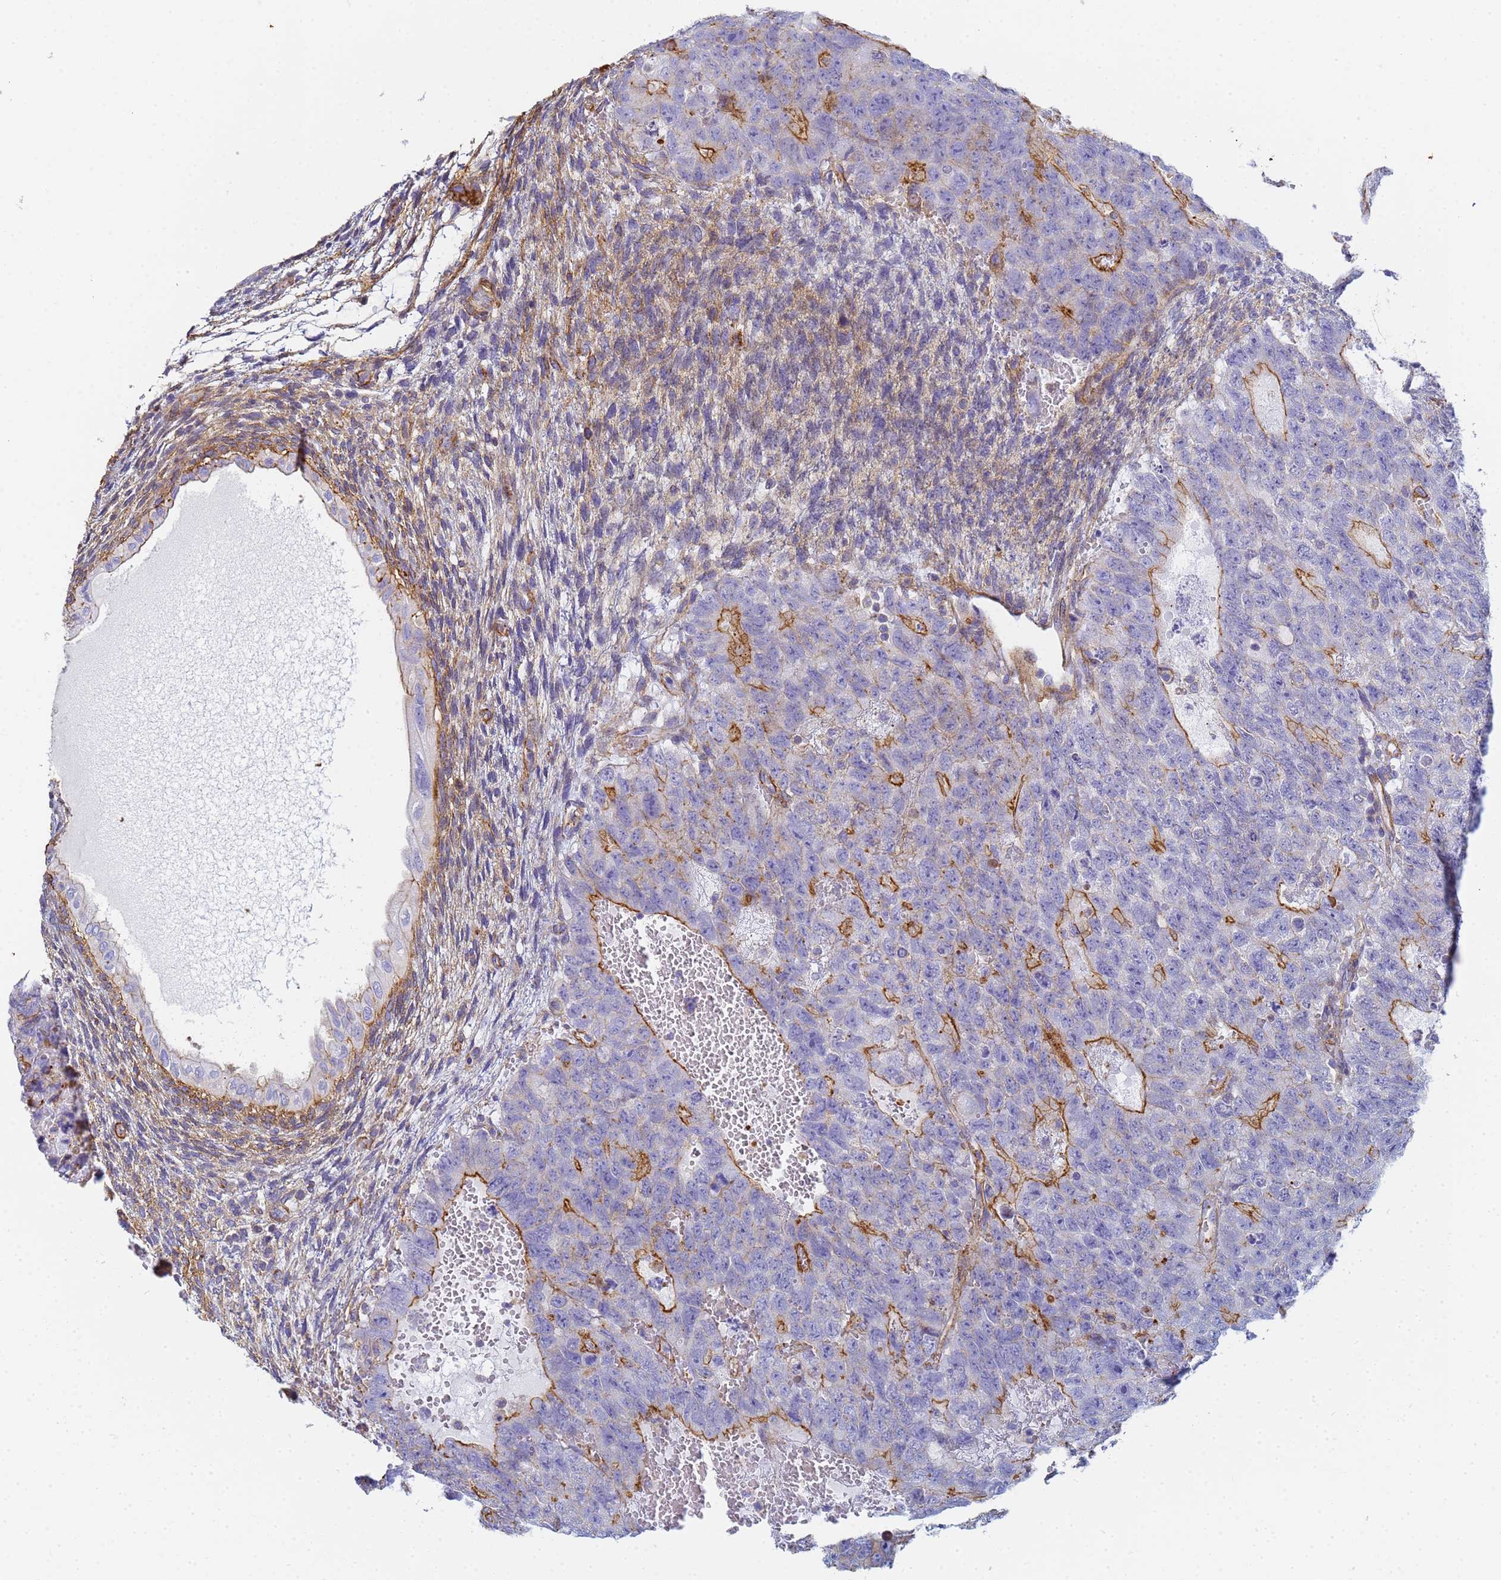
{"staining": {"intensity": "strong", "quantity": "<25%", "location": "cytoplasmic/membranous"}, "tissue": "testis cancer", "cell_type": "Tumor cells", "image_type": "cancer", "snomed": [{"axis": "morphology", "description": "Carcinoma, Embryonal, NOS"}, {"axis": "topography", "description": "Testis"}], "caption": "There is medium levels of strong cytoplasmic/membranous expression in tumor cells of testis embryonal carcinoma, as demonstrated by immunohistochemical staining (brown color).", "gene": "TPM1", "patient": {"sex": "male", "age": 26}}